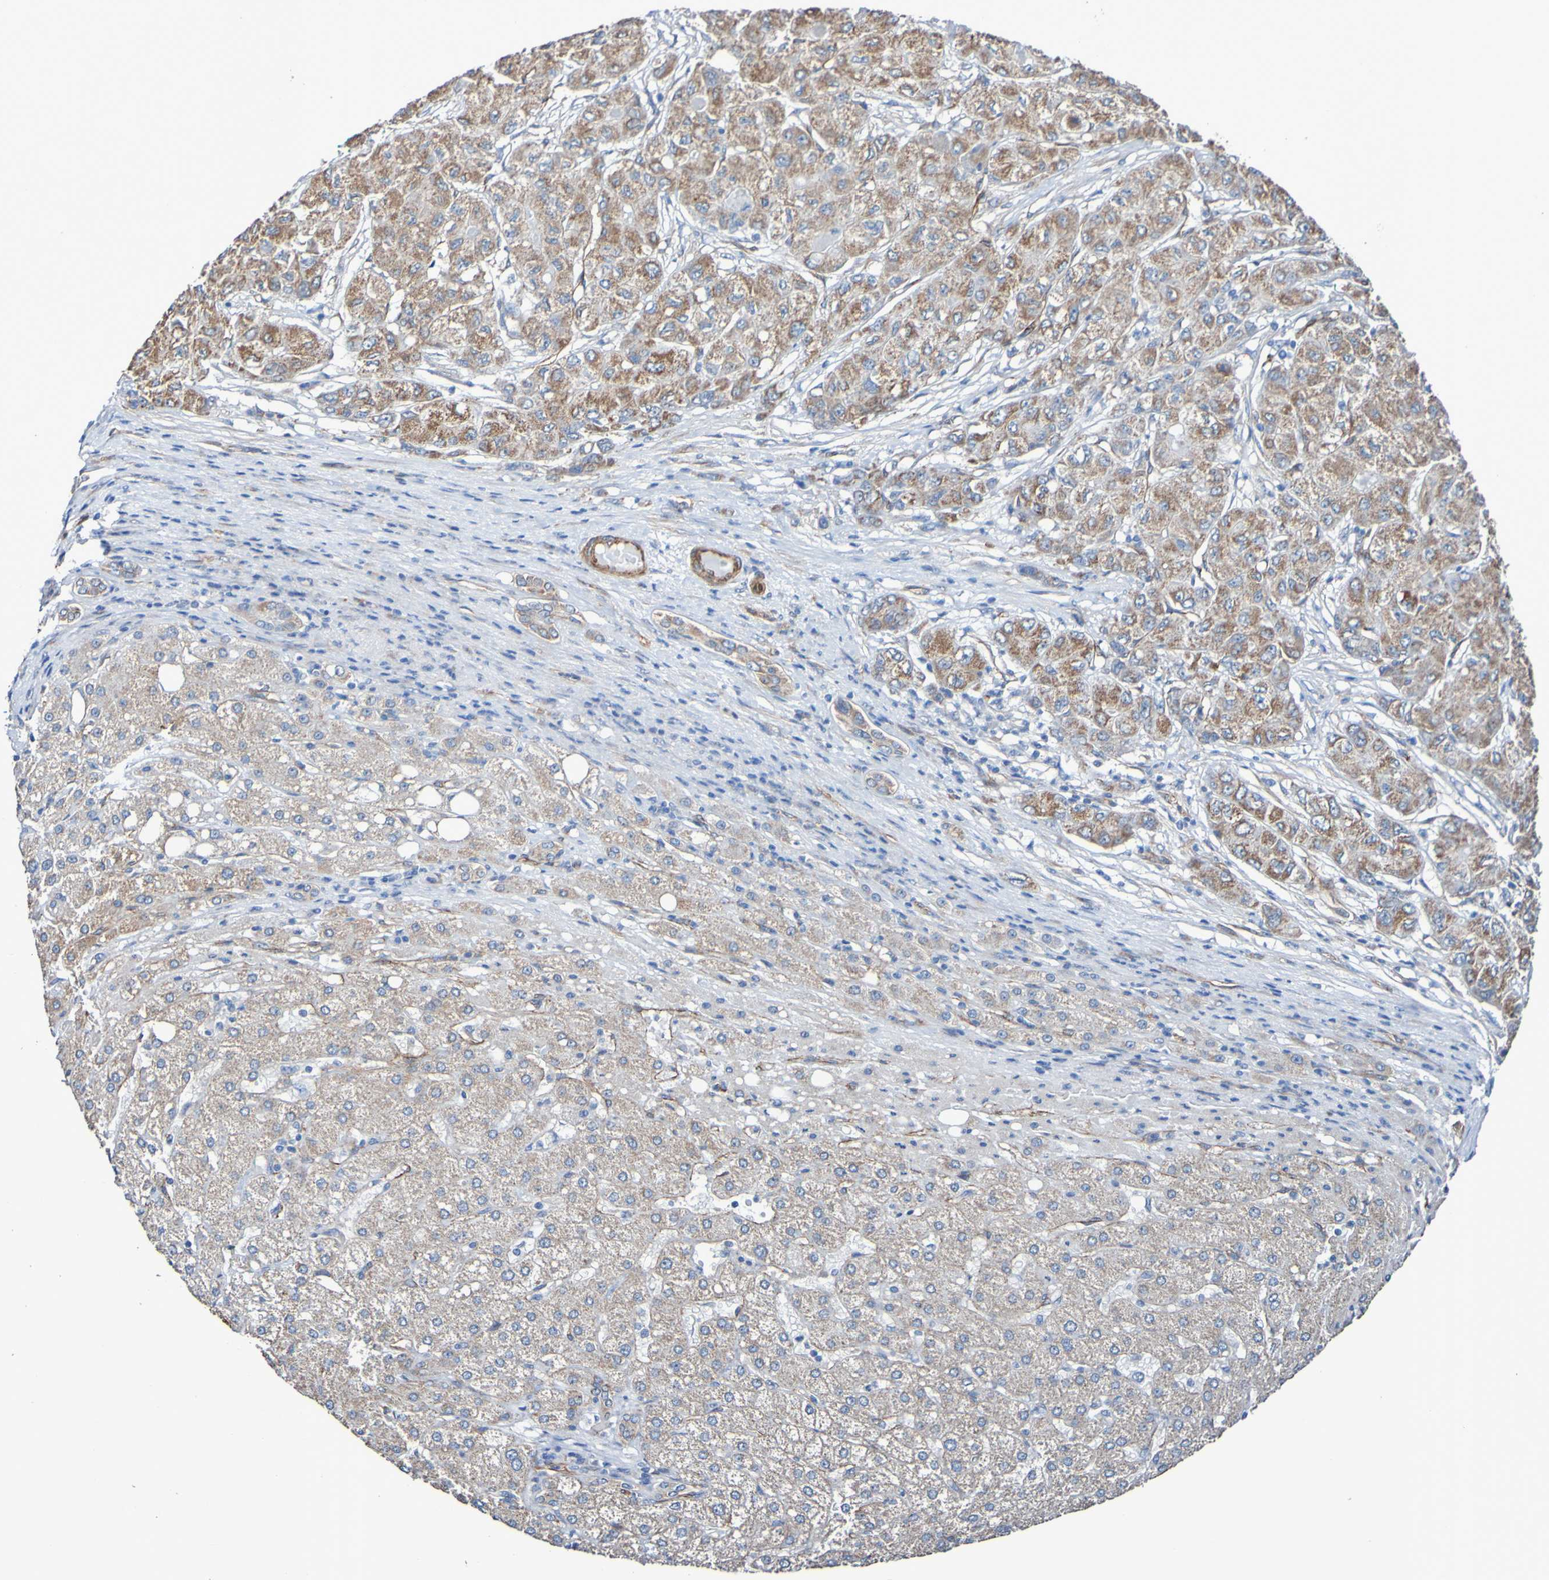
{"staining": {"intensity": "moderate", "quantity": ">75%", "location": "cytoplasmic/membranous"}, "tissue": "liver cancer", "cell_type": "Tumor cells", "image_type": "cancer", "snomed": [{"axis": "morphology", "description": "Carcinoma, Hepatocellular, NOS"}, {"axis": "topography", "description": "Liver"}], "caption": "Protein positivity by IHC demonstrates moderate cytoplasmic/membranous expression in about >75% of tumor cells in liver cancer.", "gene": "ELMOD3", "patient": {"sex": "male", "age": 80}}